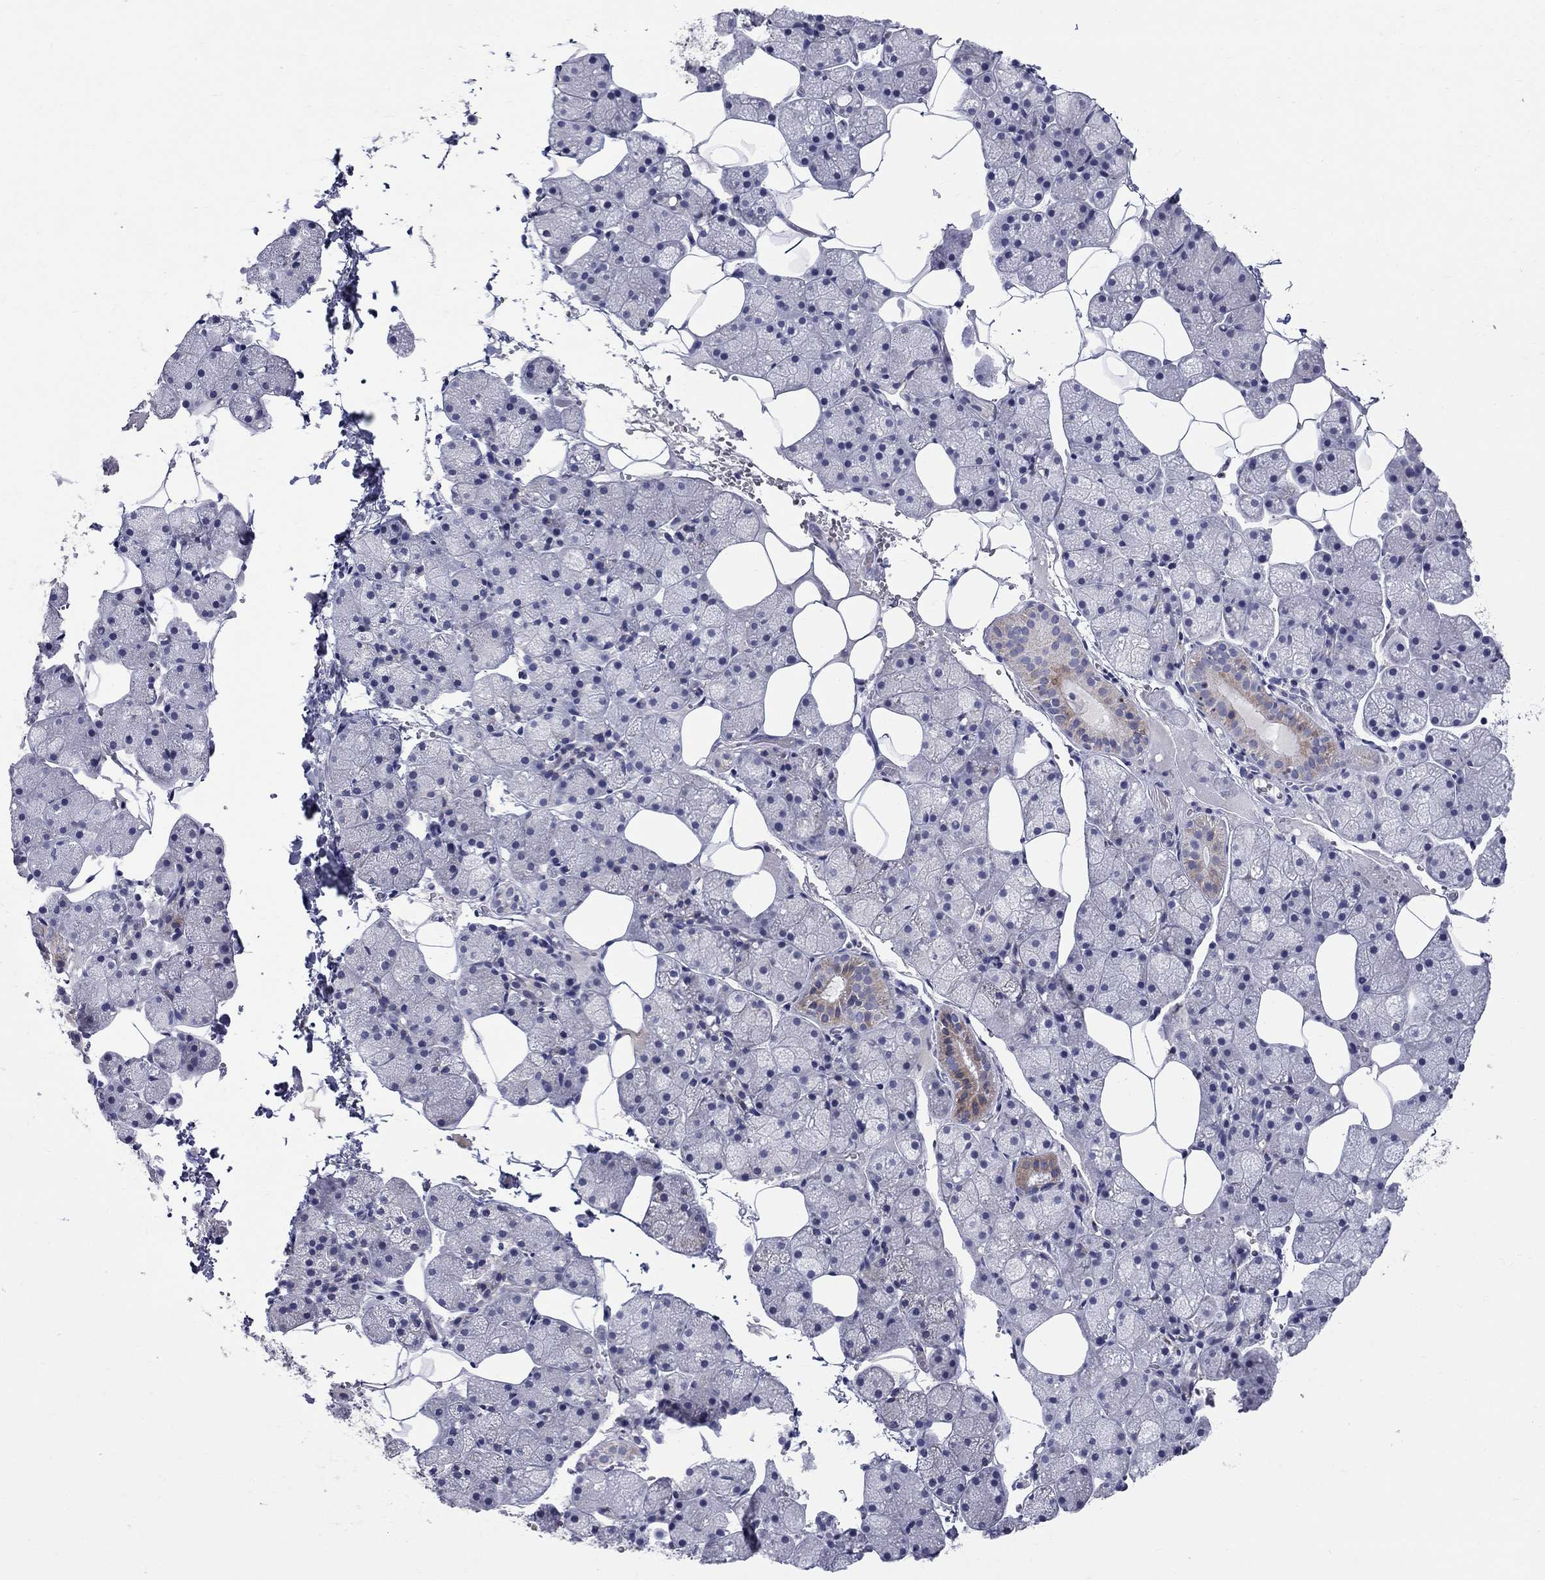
{"staining": {"intensity": "weak", "quantity": "<25%", "location": "cytoplasmic/membranous"}, "tissue": "salivary gland", "cell_type": "Glandular cells", "image_type": "normal", "snomed": [{"axis": "morphology", "description": "Normal tissue, NOS"}, {"axis": "topography", "description": "Salivary gland"}], "caption": "Immunohistochemical staining of unremarkable human salivary gland exhibits no significant expression in glandular cells. (Brightfield microscopy of DAB (3,3'-diaminobenzidine) immunohistochemistry (IHC) at high magnification).", "gene": "HMX2", "patient": {"sex": "male", "age": 38}}